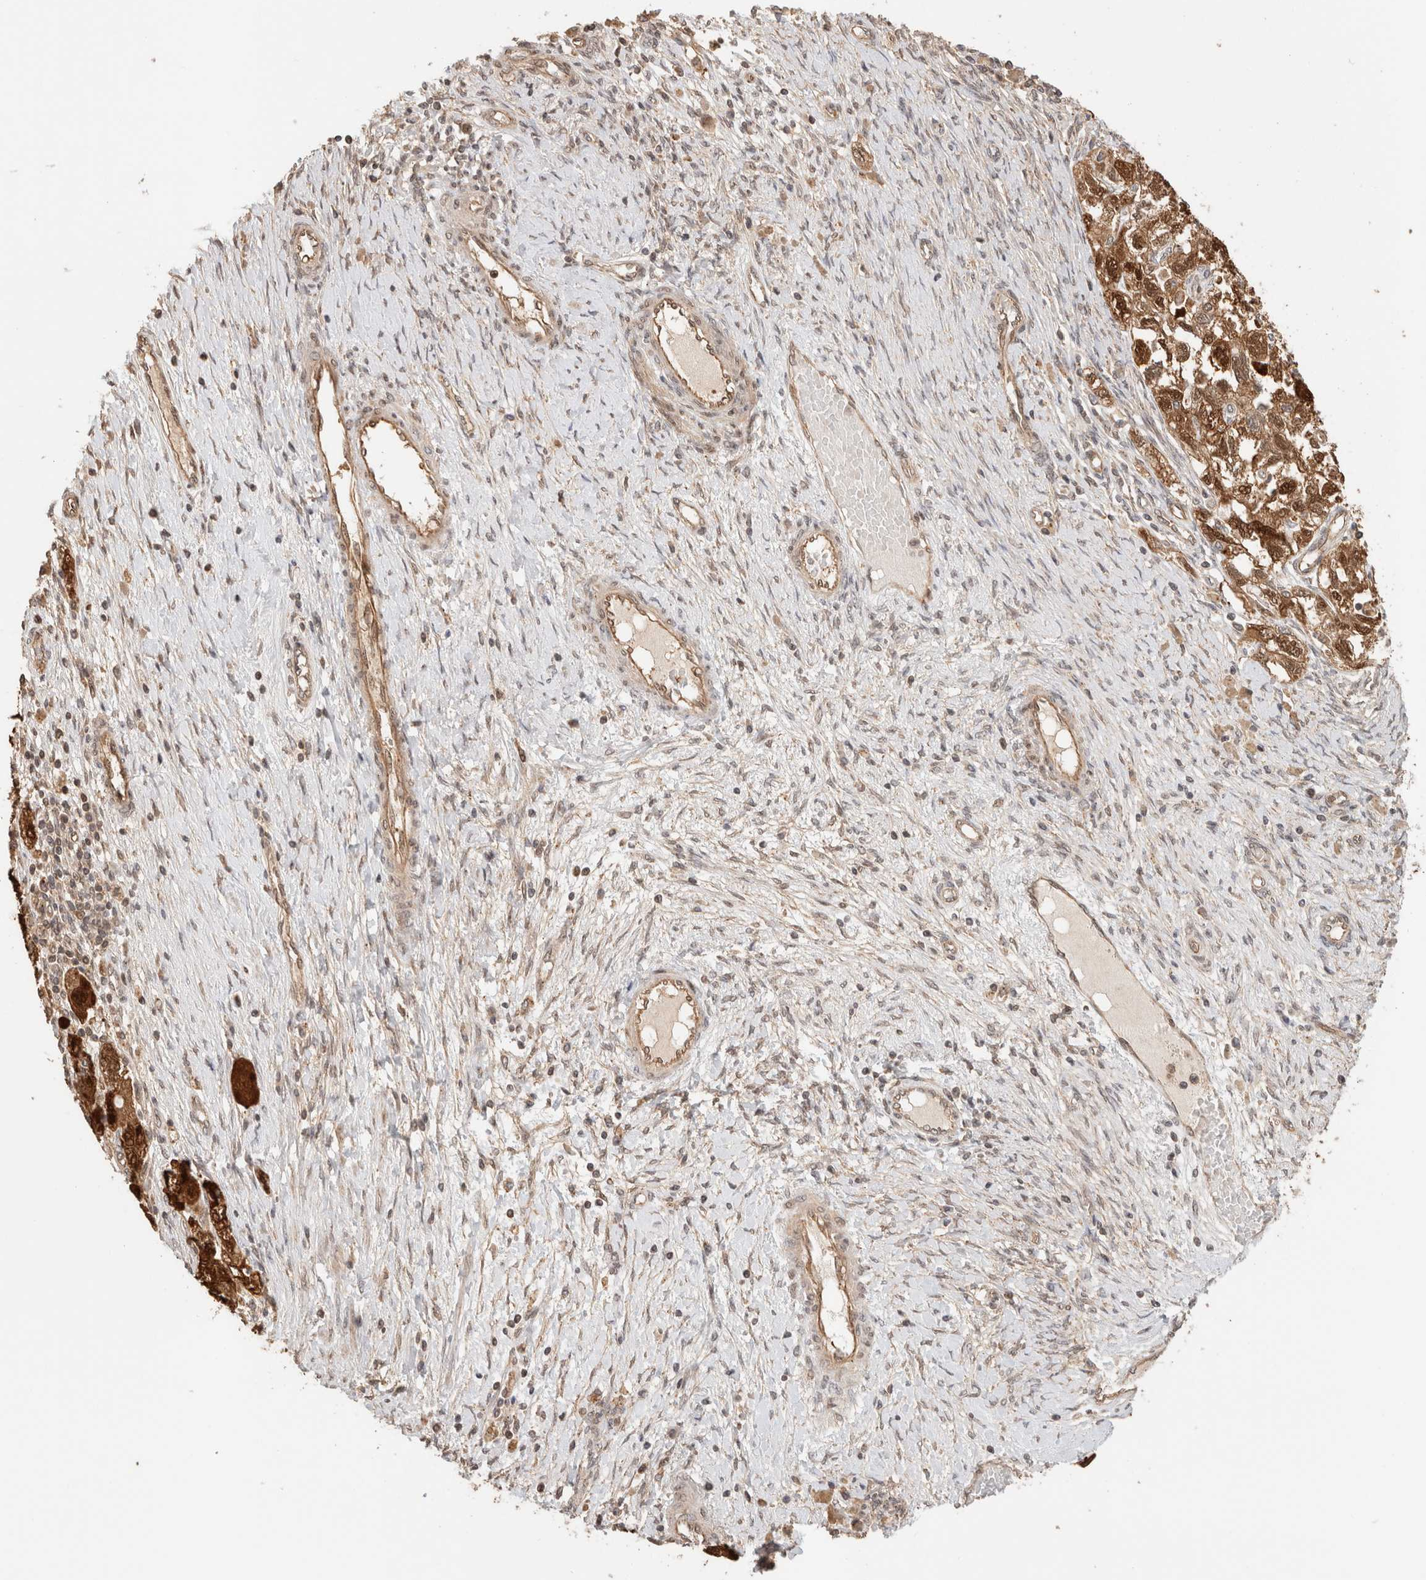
{"staining": {"intensity": "strong", "quantity": ">75%", "location": "cytoplasmic/membranous,nuclear"}, "tissue": "ovarian cancer", "cell_type": "Tumor cells", "image_type": "cancer", "snomed": [{"axis": "morphology", "description": "Carcinoma, NOS"}, {"axis": "morphology", "description": "Cystadenocarcinoma, serous, NOS"}, {"axis": "topography", "description": "Ovary"}], "caption": "Immunohistochemical staining of serous cystadenocarcinoma (ovarian) exhibits high levels of strong cytoplasmic/membranous and nuclear staining in about >75% of tumor cells.", "gene": "OTUD6B", "patient": {"sex": "female", "age": 69}}